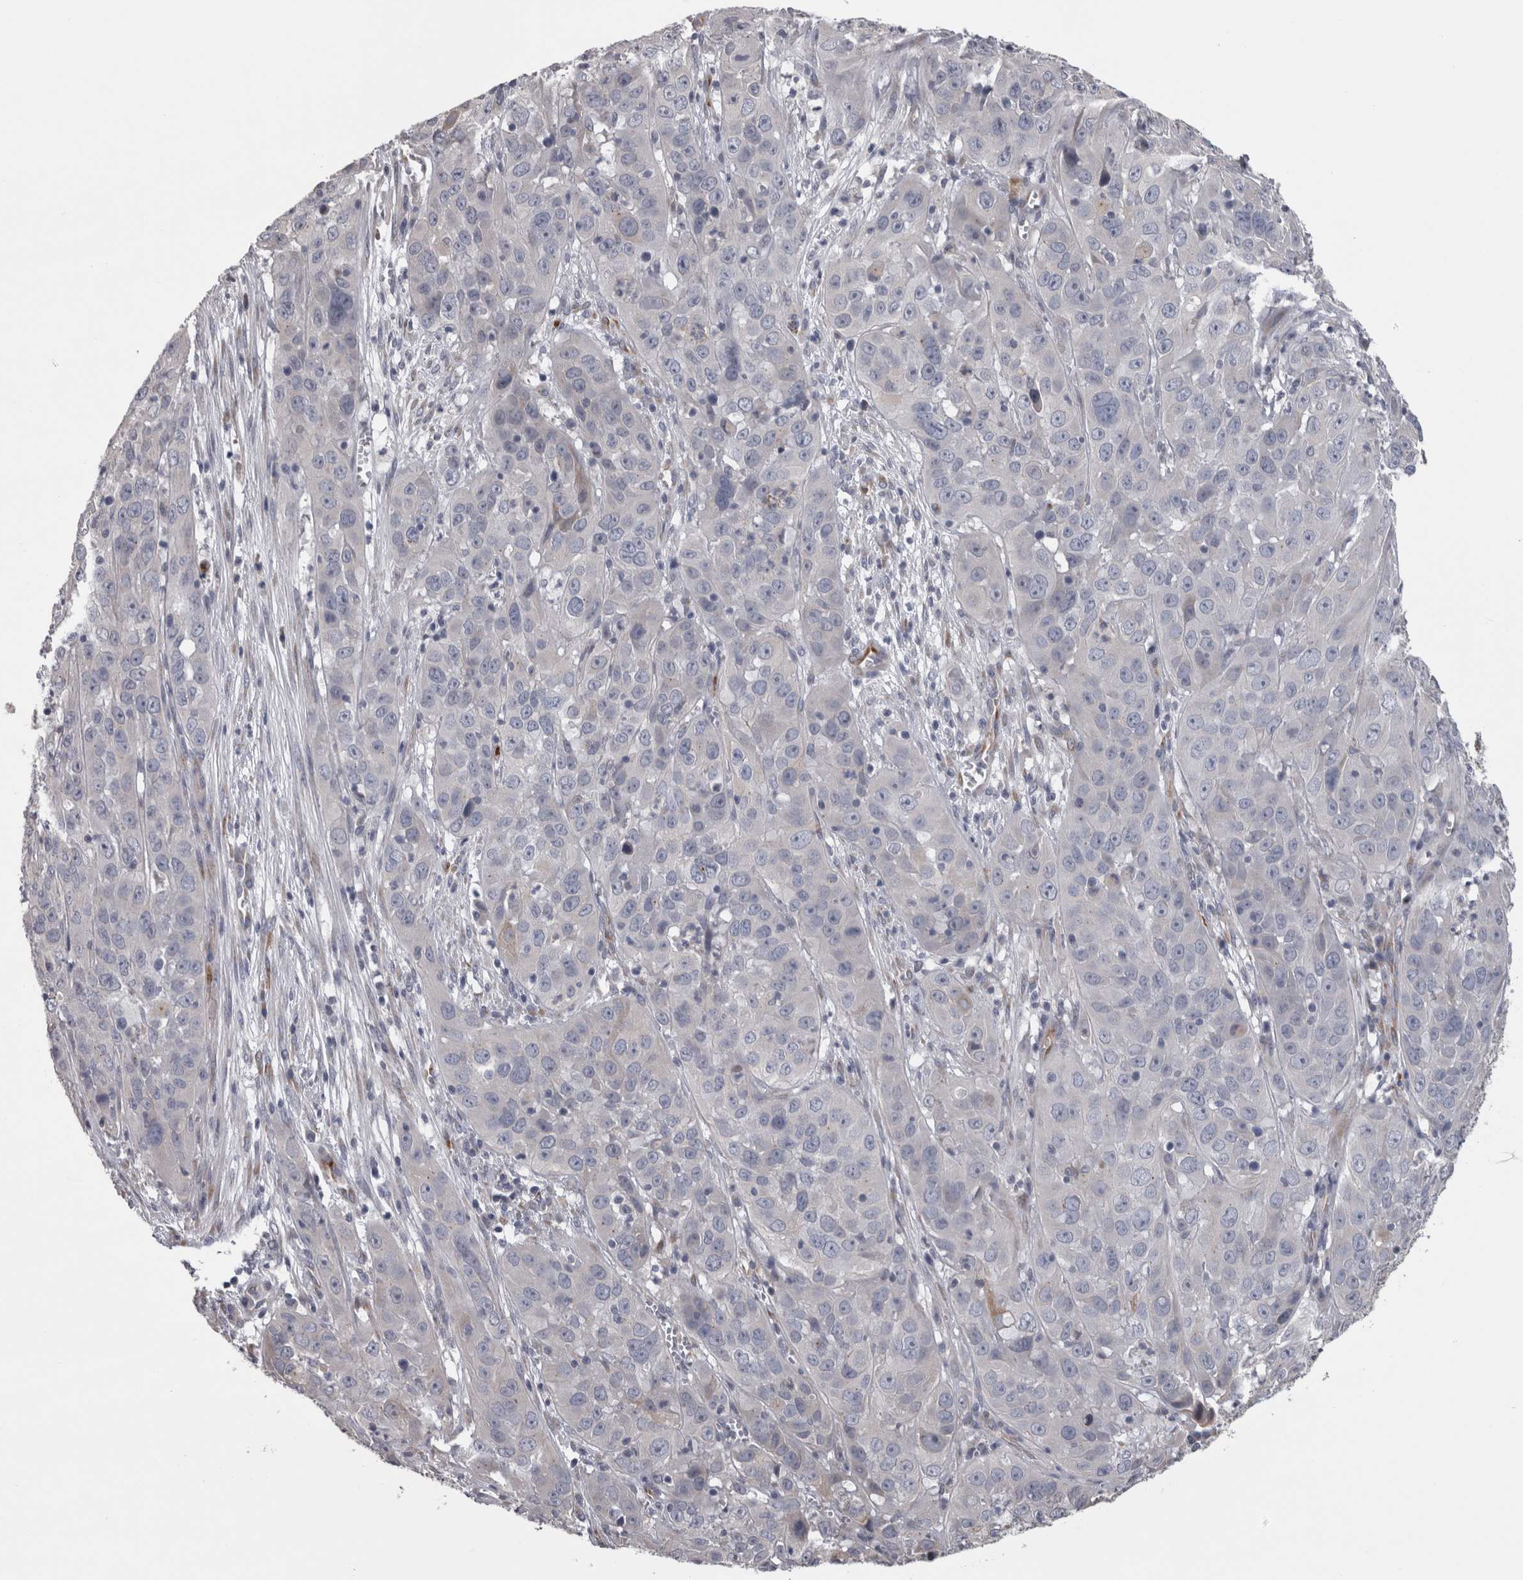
{"staining": {"intensity": "negative", "quantity": "none", "location": "none"}, "tissue": "cervical cancer", "cell_type": "Tumor cells", "image_type": "cancer", "snomed": [{"axis": "morphology", "description": "Squamous cell carcinoma, NOS"}, {"axis": "topography", "description": "Cervix"}], "caption": "An image of human cervical cancer is negative for staining in tumor cells. Nuclei are stained in blue.", "gene": "STC1", "patient": {"sex": "female", "age": 32}}